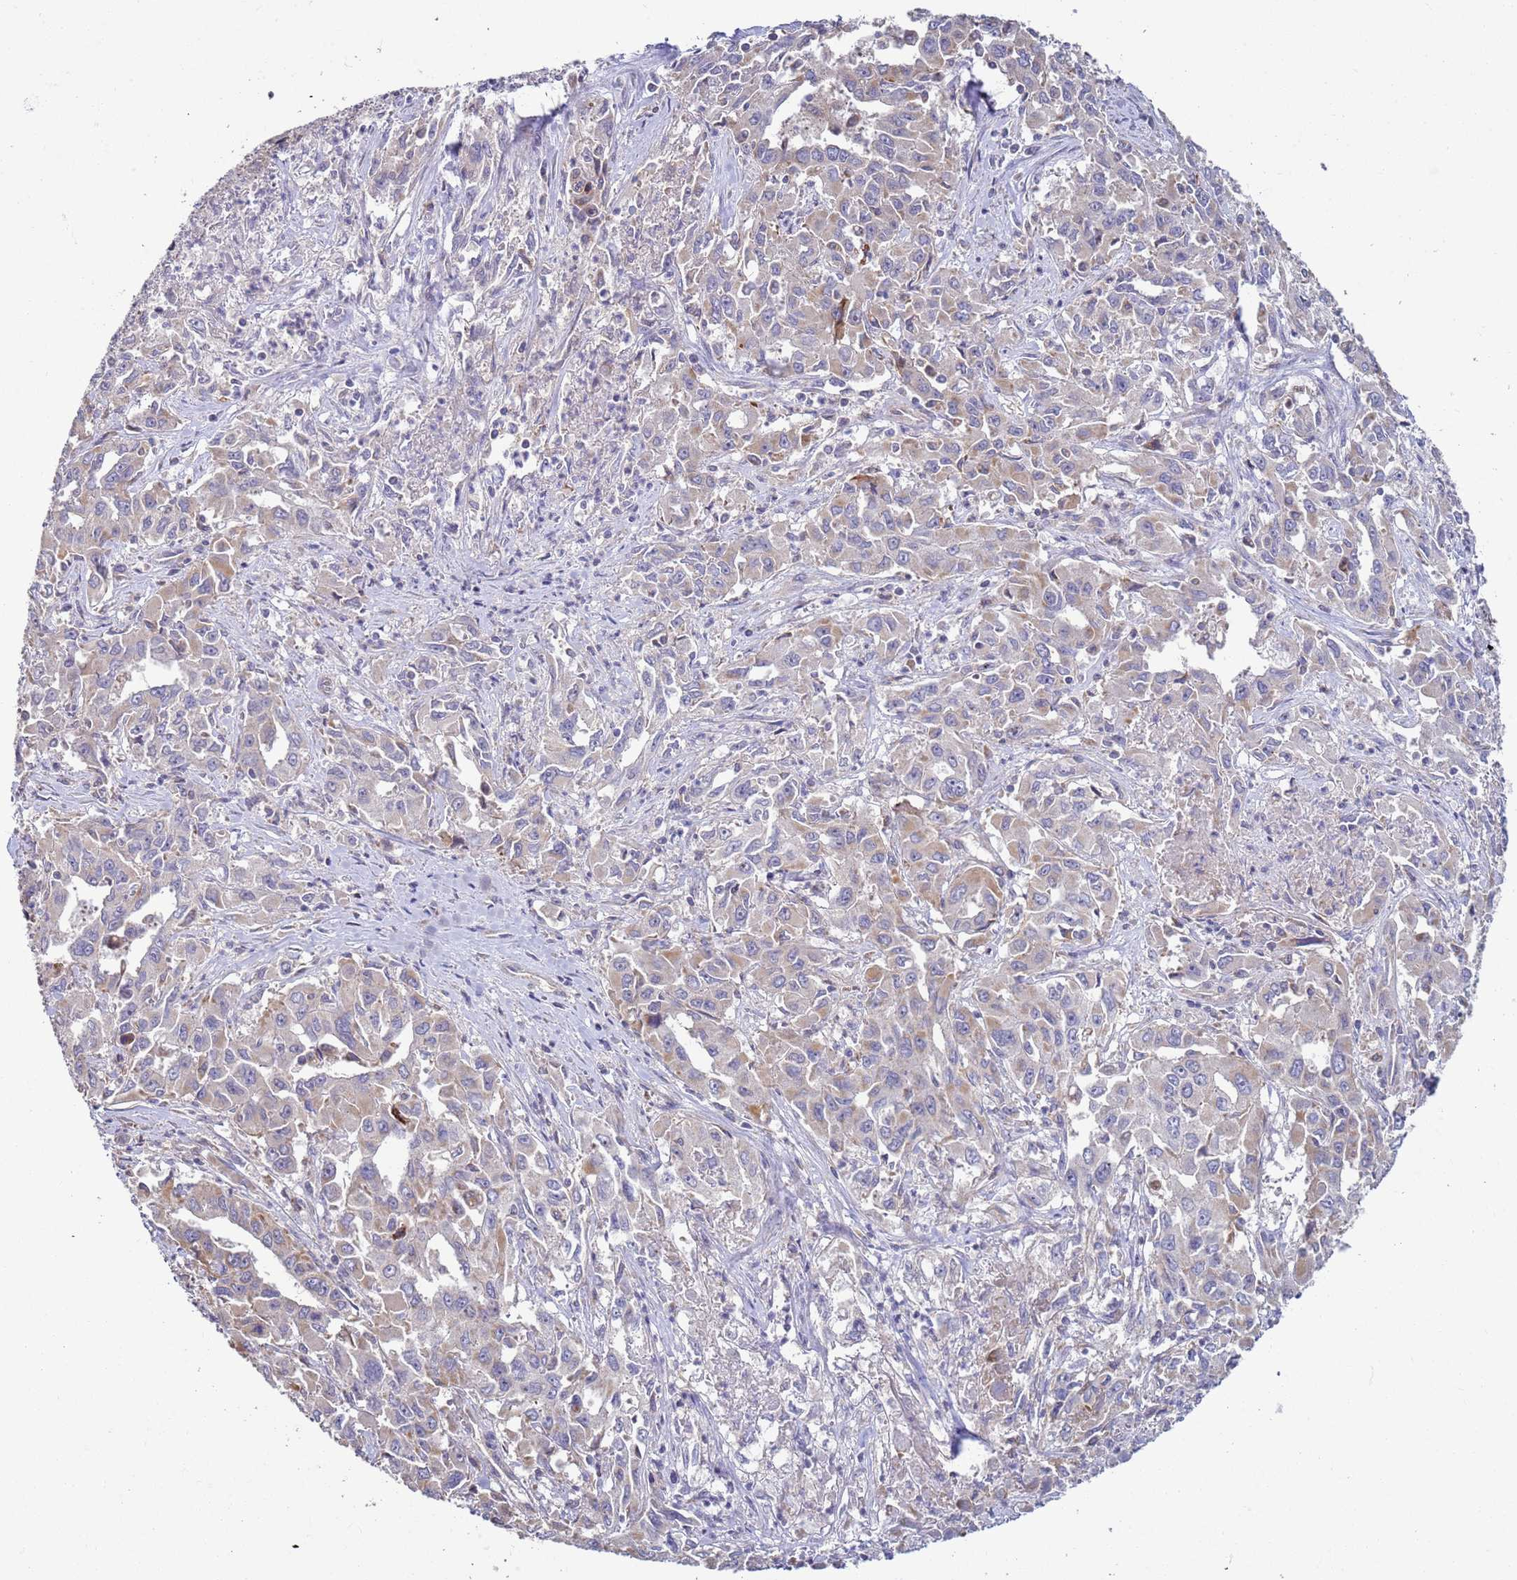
{"staining": {"intensity": "weak", "quantity": "<25%", "location": "cytoplasmic/membranous"}, "tissue": "liver cancer", "cell_type": "Tumor cells", "image_type": "cancer", "snomed": [{"axis": "morphology", "description": "Carcinoma, Hepatocellular, NOS"}, {"axis": "topography", "description": "Liver"}], "caption": "High magnification brightfield microscopy of liver cancer stained with DAB (3,3'-diaminobenzidine) (brown) and counterstained with hematoxylin (blue): tumor cells show no significant expression.", "gene": "DIP2B", "patient": {"sex": "male", "age": 63}}